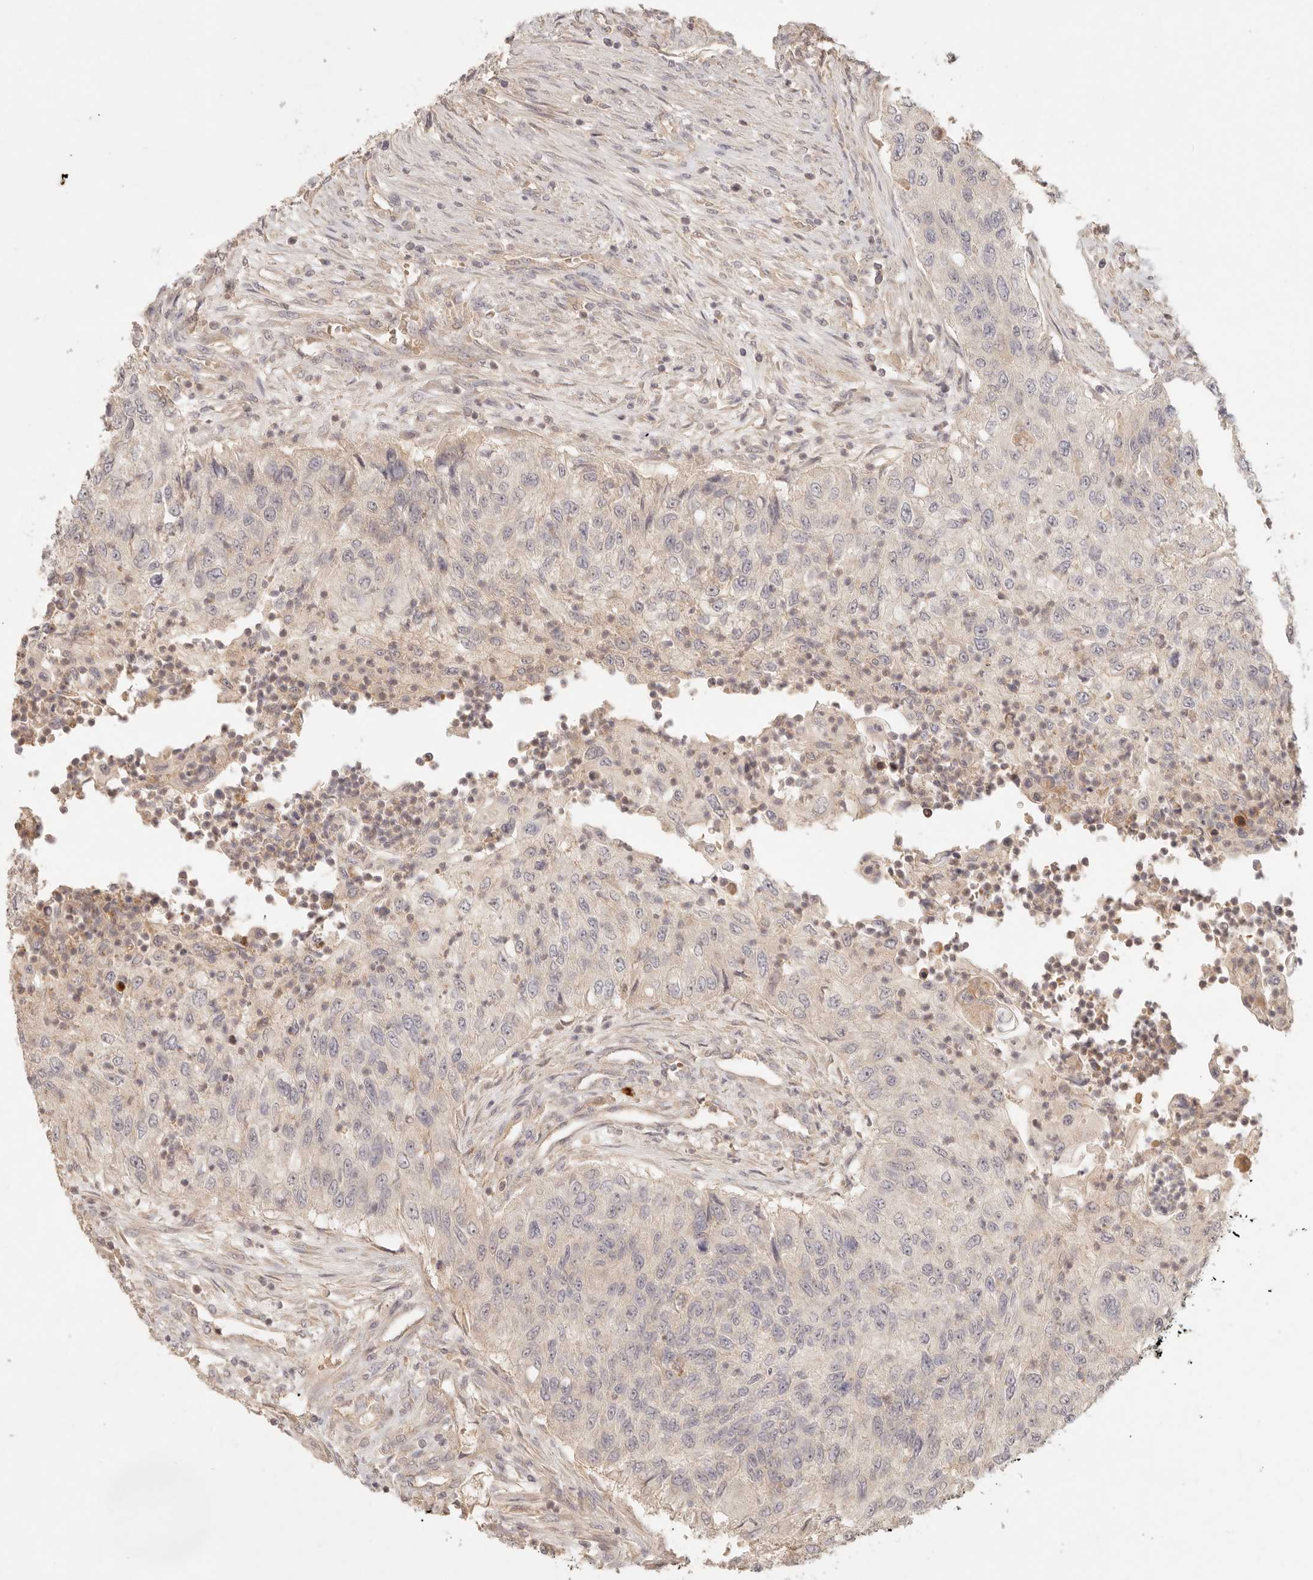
{"staining": {"intensity": "negative", "quantity": "none", "location": "none"}, "tissue": "urothelial cancer", "cell_type": "Tumor cells", "image_type": "cancer", "snomed": [{"axis": "morphology", "description": "Urothelial carcinoma, High grade"}, {"axis": "topography", "description": "Urinary bladder"}], "caption": "Tumor cells show no significant protein positivity in urothelial carcinoma (high-grade).", "gene": "PPP1R3B", "patient": {"sex": "female", "age": 60}}